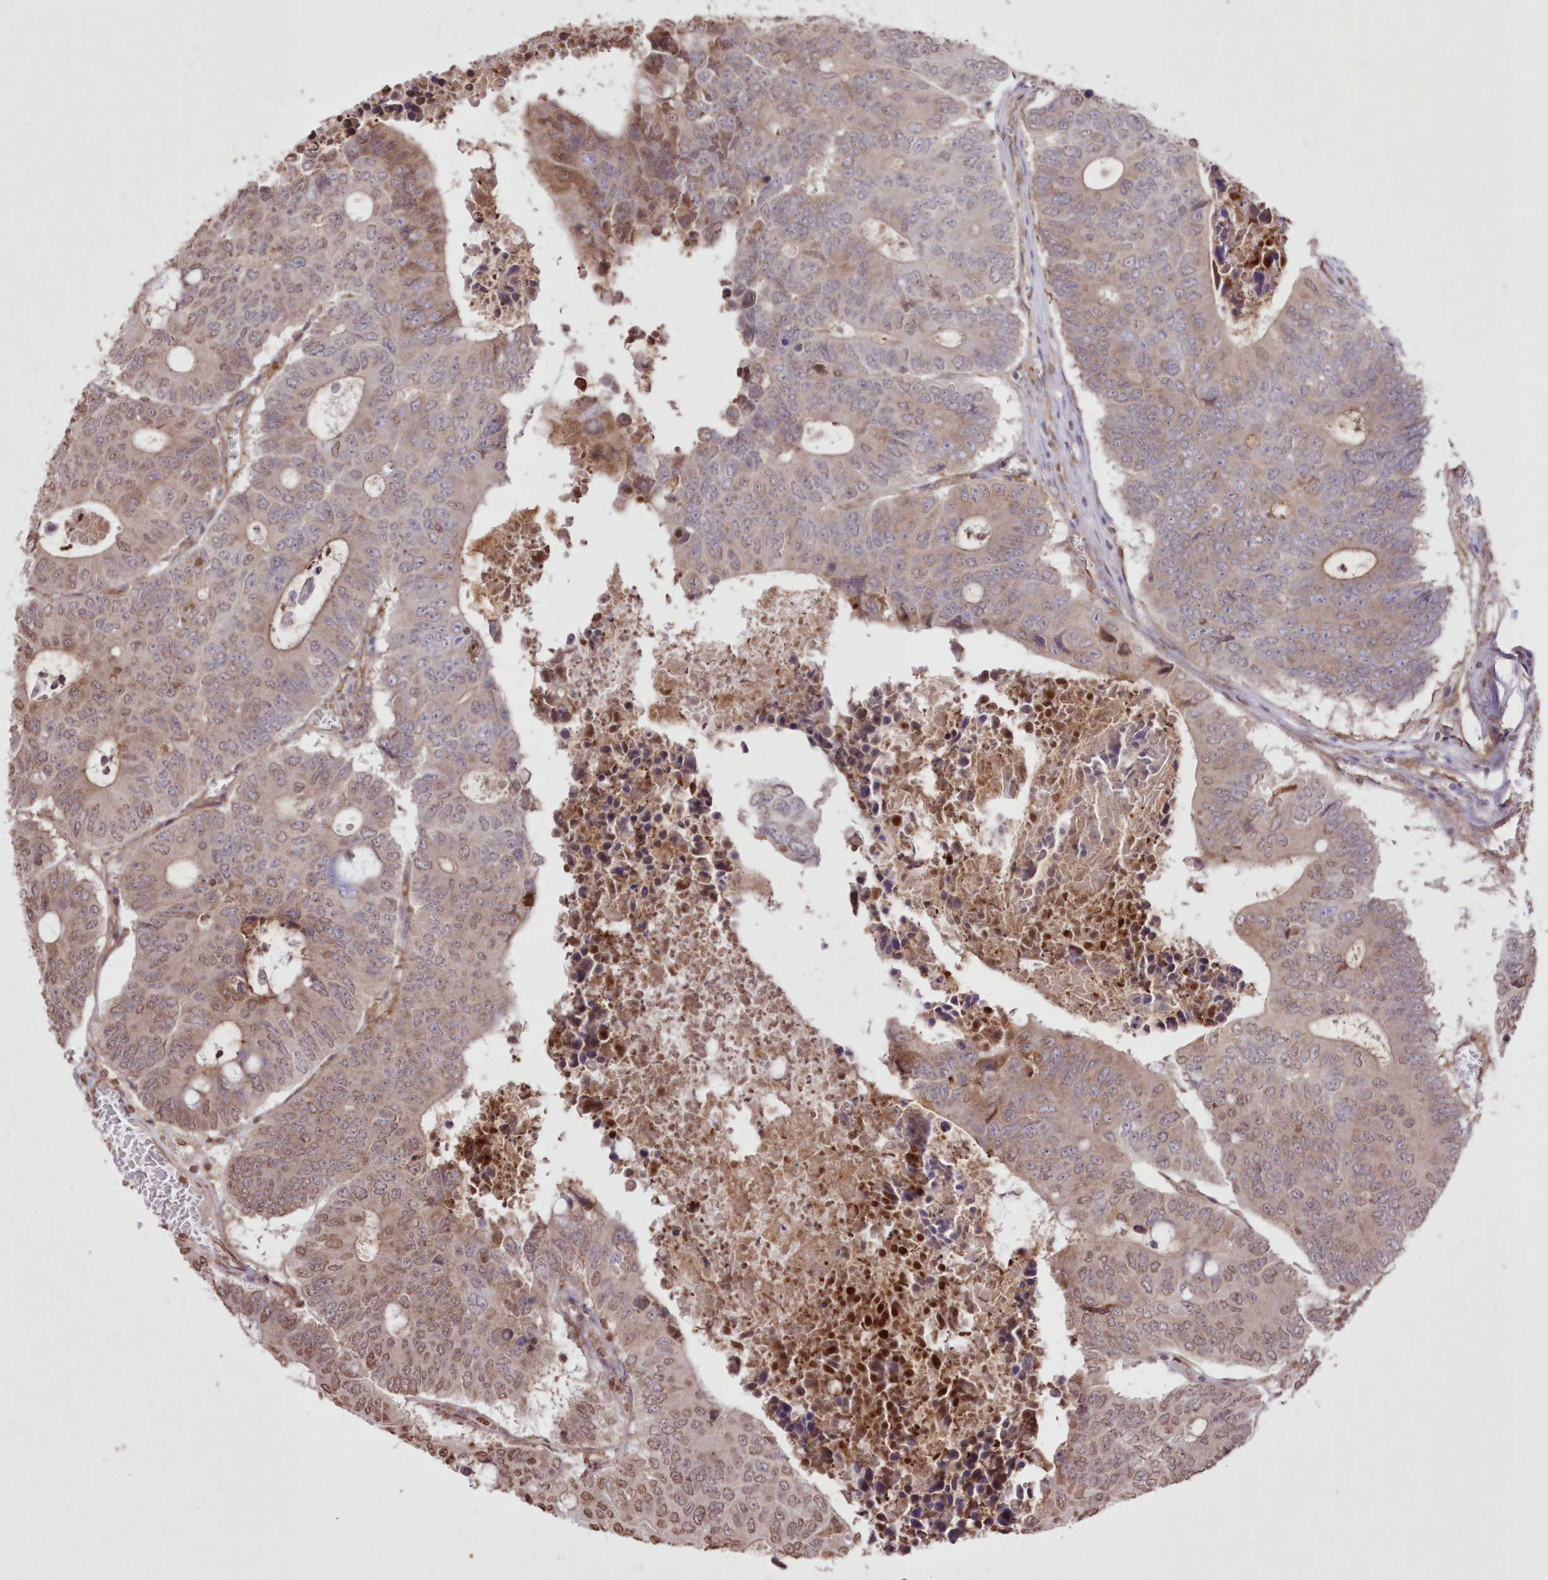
{"staining": {"intensity": "moderate", "quantity": "25%-75%", "location": "cytoplasmic/membranous,nuclear"}, "tissue": "colorectal cancer", "cell_type": "Tumor cells", "image_type": "cancer", "snomed": [{"axis": "morphology", "description": "Adenocarcinoma, NOS"}, {"axis": "topography", "description": "Colon"}], "caption": "Immunohistochemistry image of human colorectal adenocarcinoma stained for a protein (brown), which displays medium levels of moderate cytoplasmic/membranous and nuclear staining in about 25%-75% of tumor cells.", "gene": "FCHO2", "patient": {"sex": "male", "age": 87}}